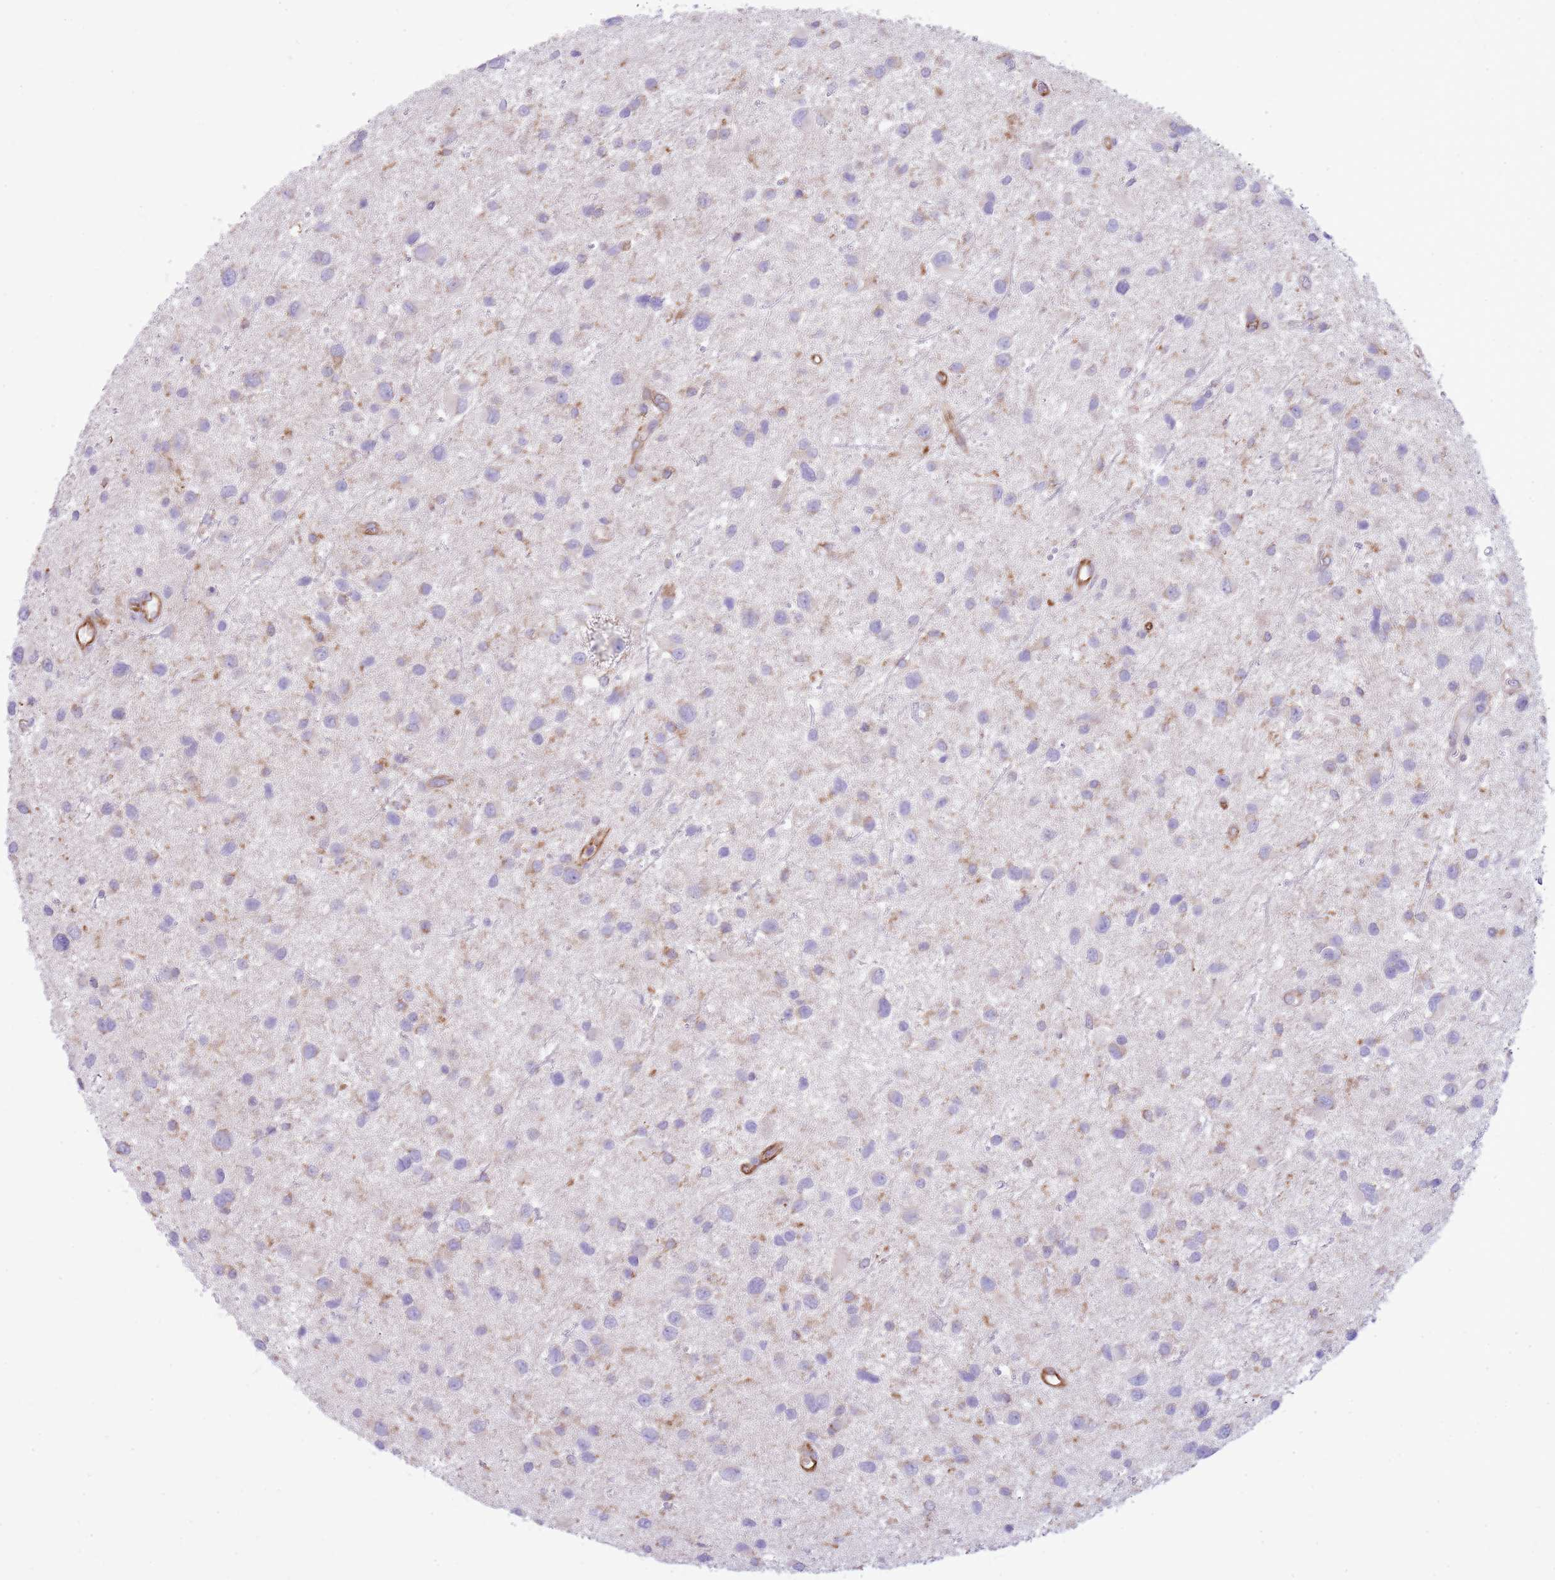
{"staining": {"intensity": "negative", "quantity": "none", "location": "none"}, "tissue": "glioma", "cell_type": "Tumor cells", "image_type": "cancer", "snomed": [{"axis": "morphology", "description": "Glioma, malignant, Low grade"}, {"axis": "topography", "description": "Brain"}], "caption": "A high-resolution histopathology image shows IHC staining of glioma, which shows no significant staining in tumor cells.", "gene": "OAZ2", "patient": {"sex": "female", "age": 32}}